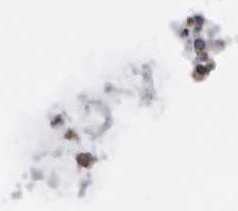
{"staining": {"intensity": "moderate", "quantity": ">75%", "location": "cytoplasmic/membranous"}, "tissue": "liver cancer", "cell_type": "Tumor cells", "image_type": "cancer", "snomed": [{"axis": "morphology", "description": "Normal tissue, NOS"}, {"axis": "morphology", "description": "Cholangiocarcinoma"}, {"axis": "topography", "description": "Liver"}, {"axis": "topography", "description": "Peripheral nerve tissue"}], "caption": "Immunohistochemistry (IHC) photomicrograph of liver cancer stained for a protein (brown), which shows medium levels of moderate cytoplasmic/membranous positivity in about >75% of tumor cells.", "gene": "RPN1", "patient": {"sex": "female", "age": 73}}